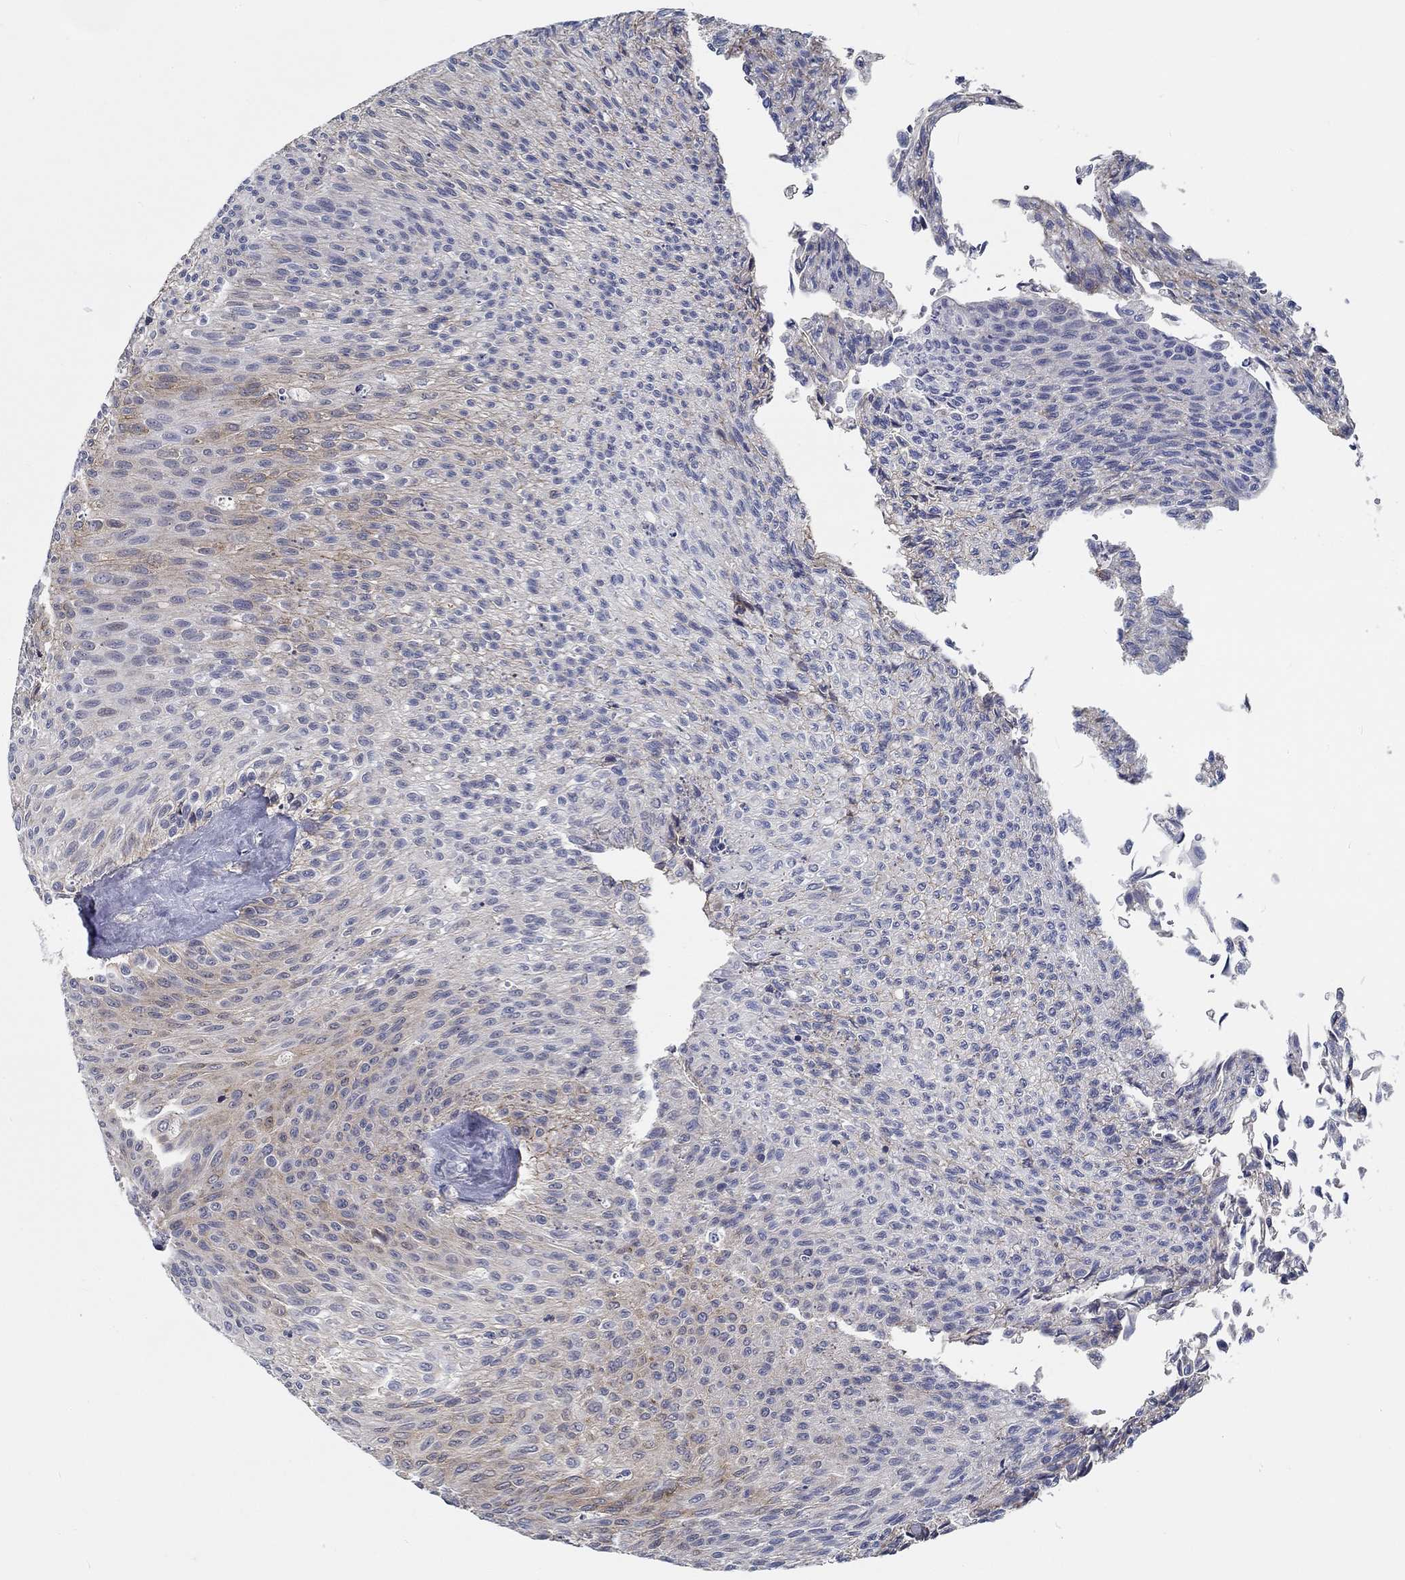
{"staining": {"intensity": "moderate", "quantity": "<25%", "location": "cytoplasmic/membranous"}, "tissue": "urothelial cancer", "cell_type": "Tumor cells", "image_type": "cancer", "snomed": [{"axis": "morphology", "description": "Urothelial carcinoma, Low grade"}, {"axis": "topography", "description": "Ureter, NOS"}, {"axis": "topography", "description": "Urinary bladder"}], "caption": "This micrograph exhibits IHC staining of urothelial cancer, with low moderate cytoplasmic/membranous staining in approximately <25% of tumor cells.", "gene": "MYBPC1", "patient": {"sex": "male", "age": 78}}